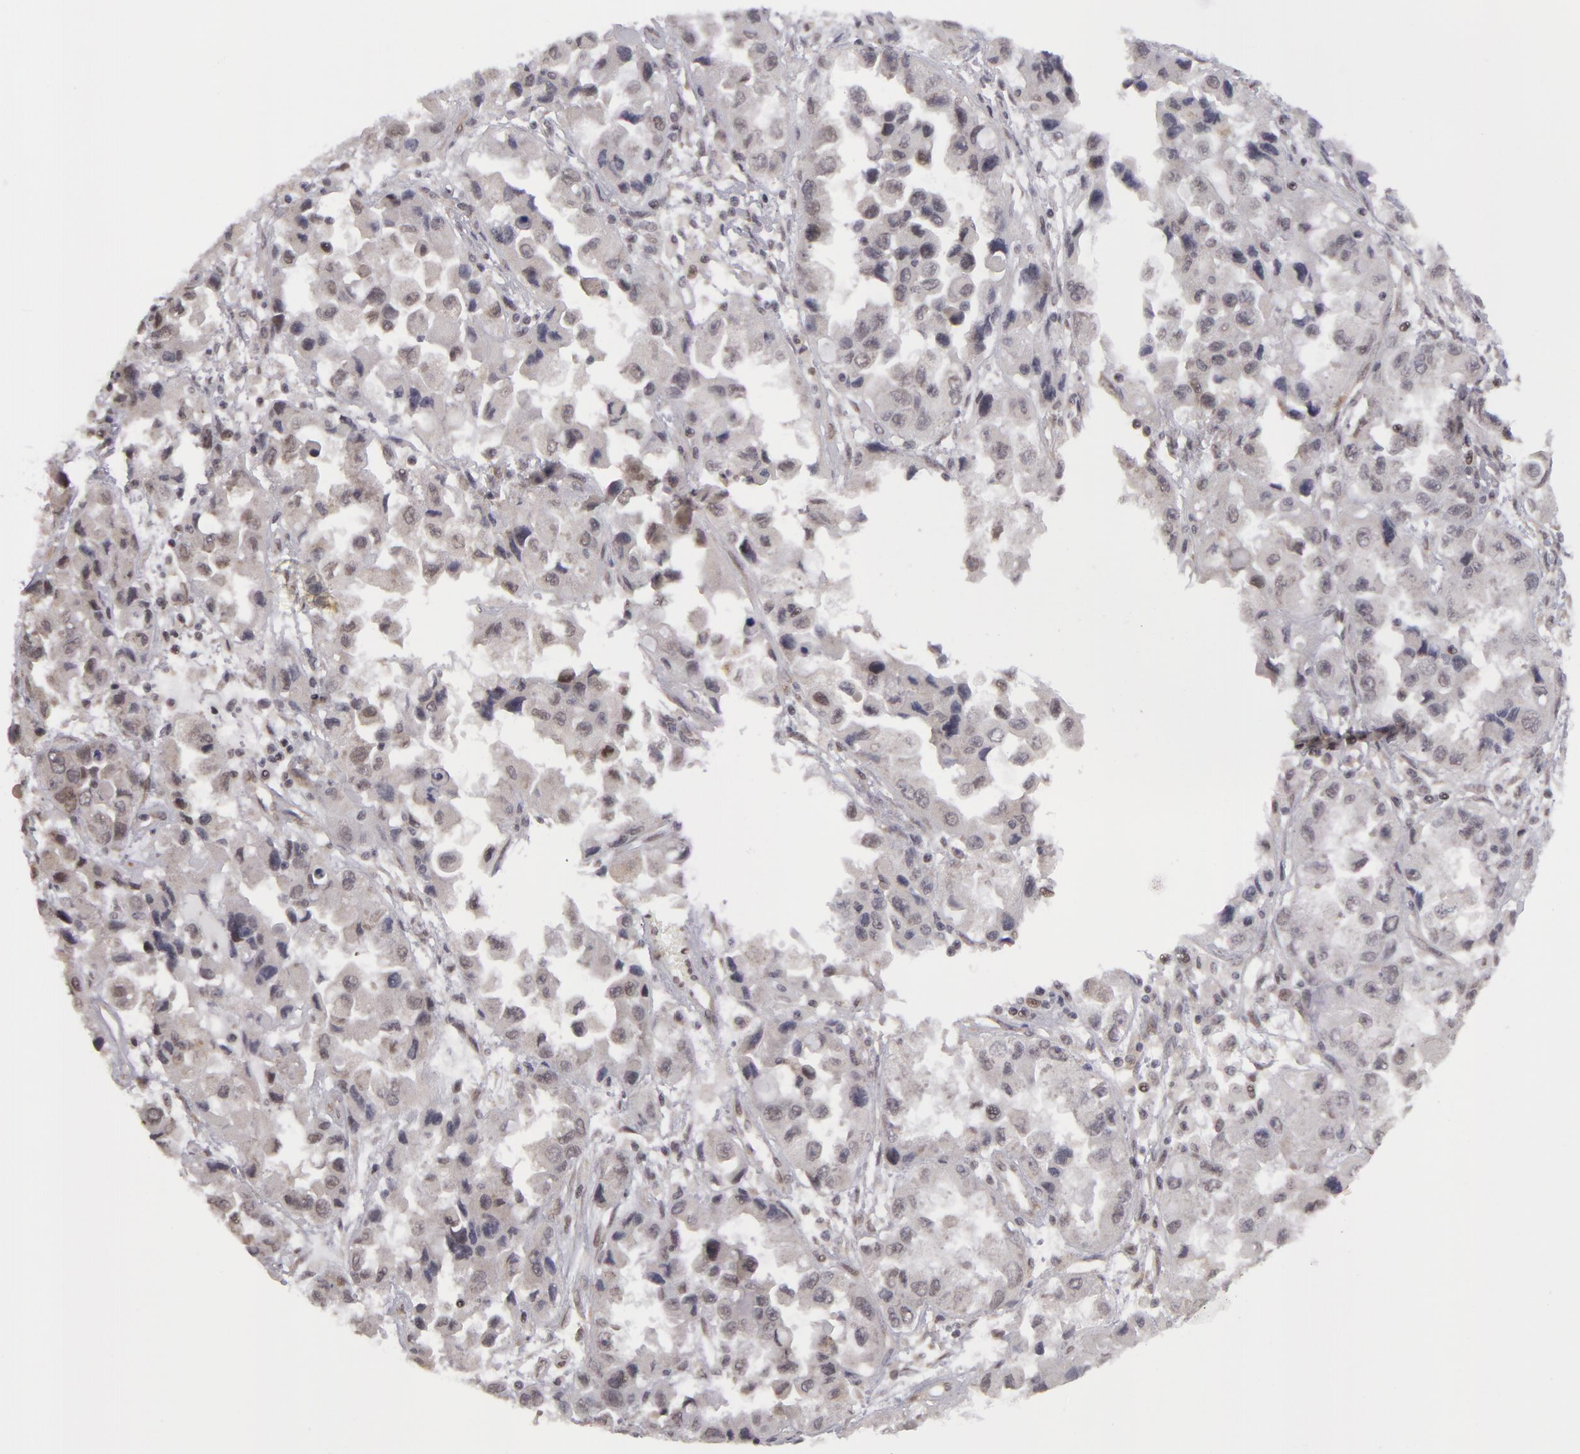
{"staining": {"intensity": "negative", "quantity": "none", "location": "none"}, "tissue": "ovarian cancer", "cell_type": "Tumor cells", "image_type": "cancer", "snomed": [{"axis": "morphology", "description": "Cystadenocarcinoma, serous, NOS"}, {"axis": "topography", "description": "Ovary"}], "caption": "Human ovarian serous cystadenocarcinoma stained for a protein using immunohistochemistry exhibits no expression in tumor cells.", "gene": "ZNF133", "patient": {"sex": "female", "age": 84}}